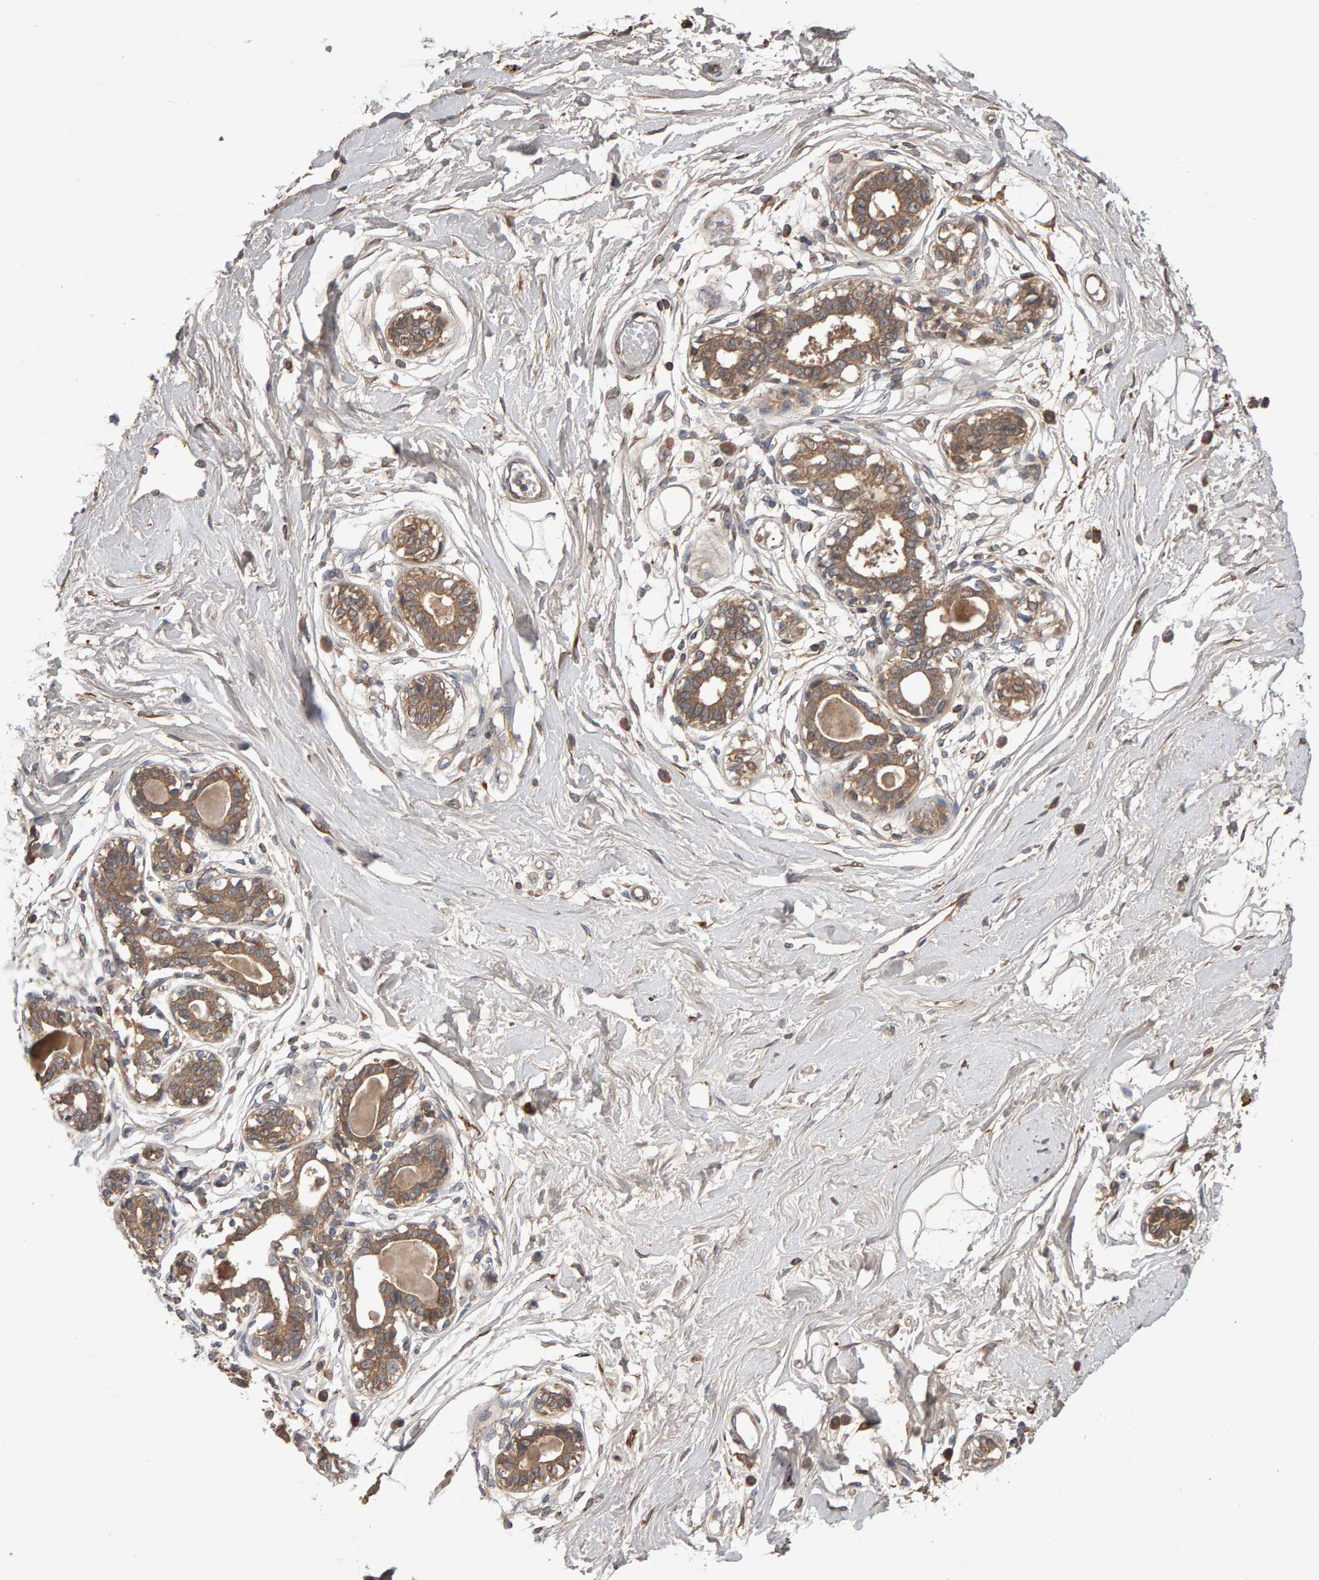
{"staining": {"intensity": "moderate", "quantity": ">75%", "location": "cytoplasmic/membranous"}, "tissue": "breast", "cell_type": "Adipocytes", "image_type": "normal", "snomed": [{"axis": "morphology", "description": "Normal tissue, NOS"}, {"axis": "topography", "description": "Breast"}], "caption": "An immunohistochemistry (IHC) micrograph of normal tissue is shown. Protein staining in brown highlights moderate cytoplasmic/membranous positivity in breast within adipocytes.", "gene": "PGS1", "patient": {"sex": "female", "age": 45}}